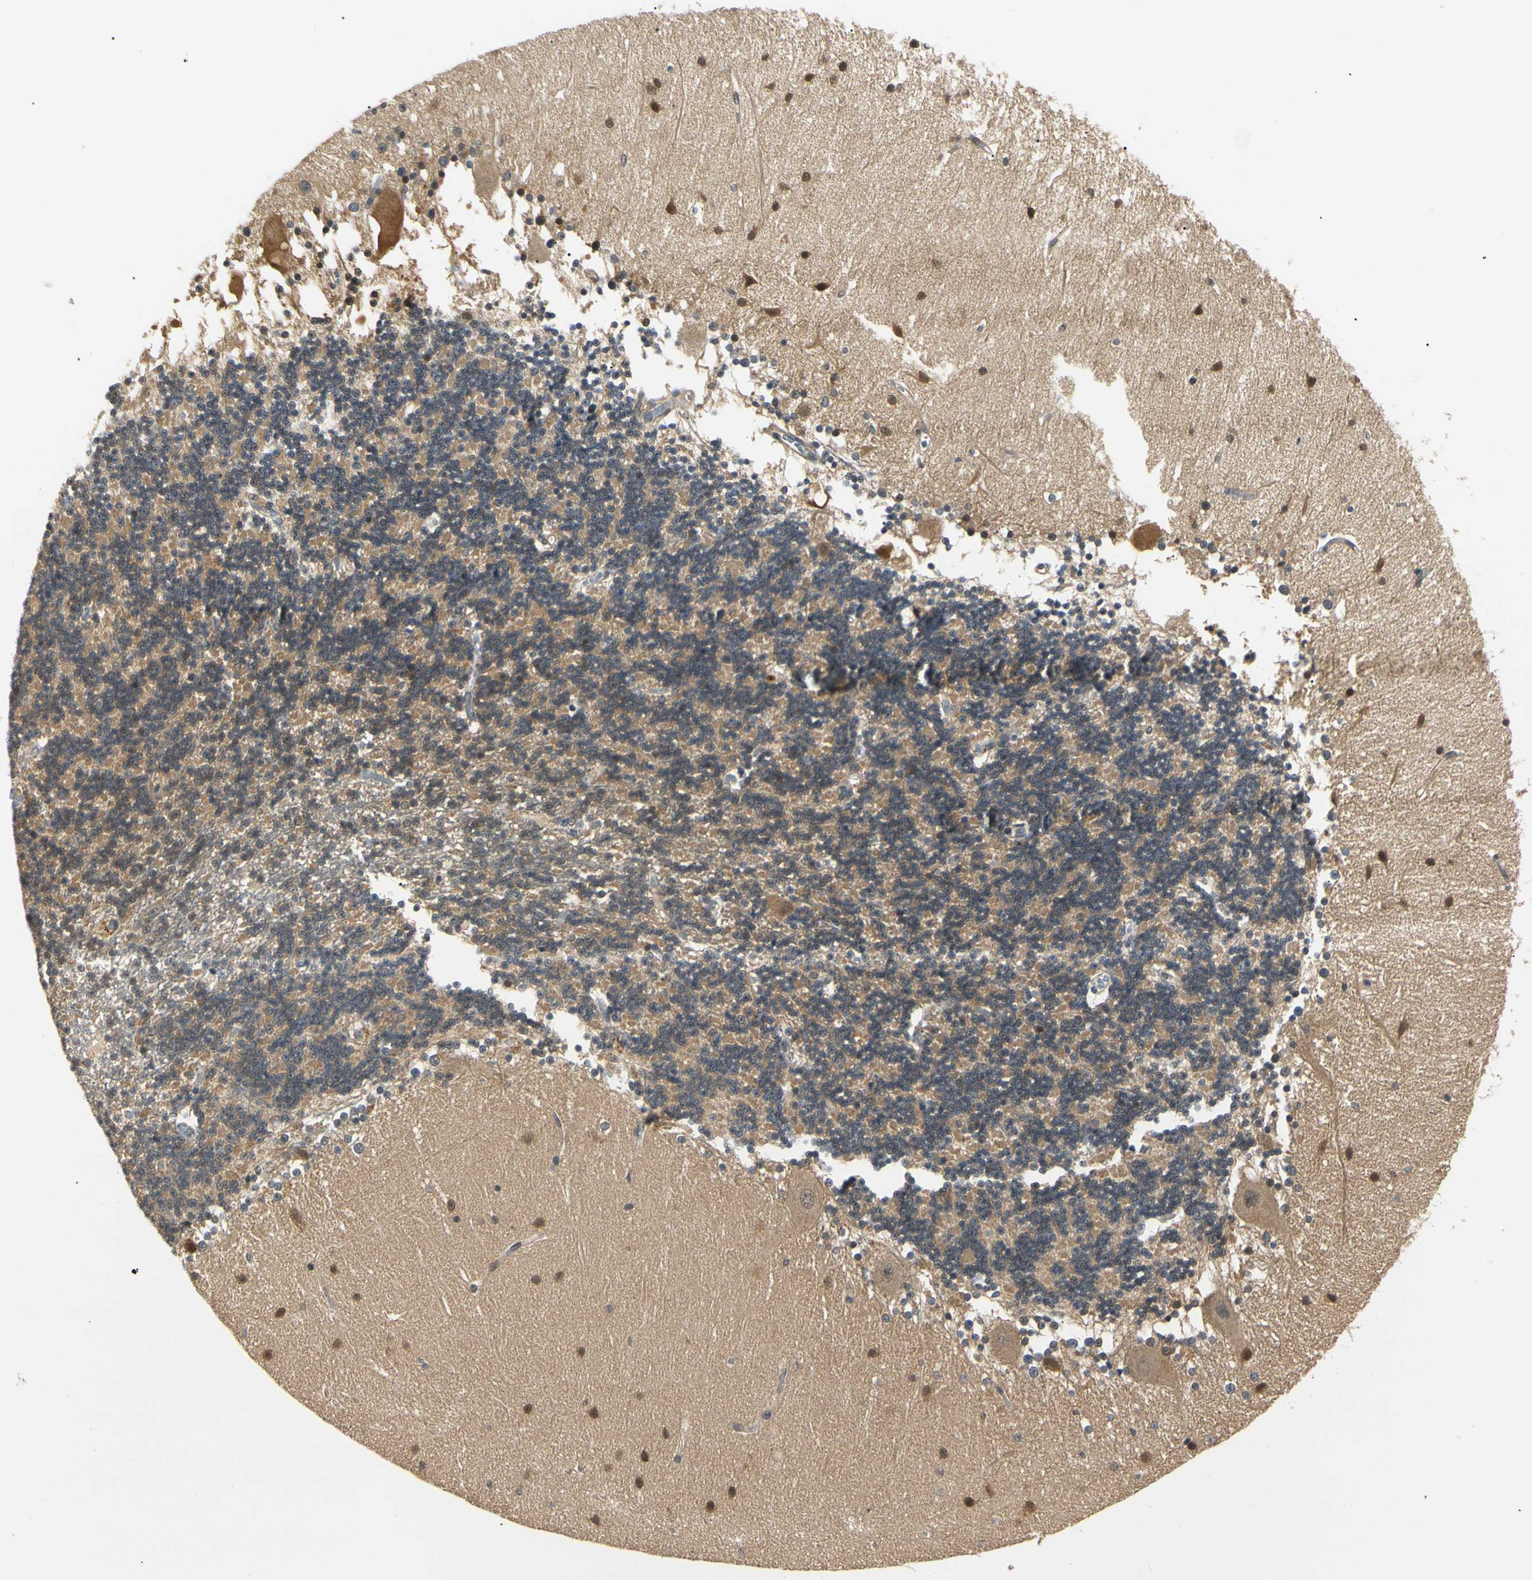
{"staining": {"intensity": "moderate", "quantity": "25%-75%", "location": "cytoplasmic/membranous,nuclear"}, "tissue": "cerebellum", "cell_type": "Cells in granular layer", "image_type": "normal", "snomed": [{"axis": "morphology", "description": "Normal tissue, NOS"}, {"axis": "topography", "description": "Cerebellum"}], "caption": "Immunohistochemical staining of benign cerebellum displays moderate cytoplasmic/membranous,nuclear protein positivity in about 25%-75% of cells in granular layer.", "gene": "UBE2Z", "patient": {"sex": "female", "age": 54}}